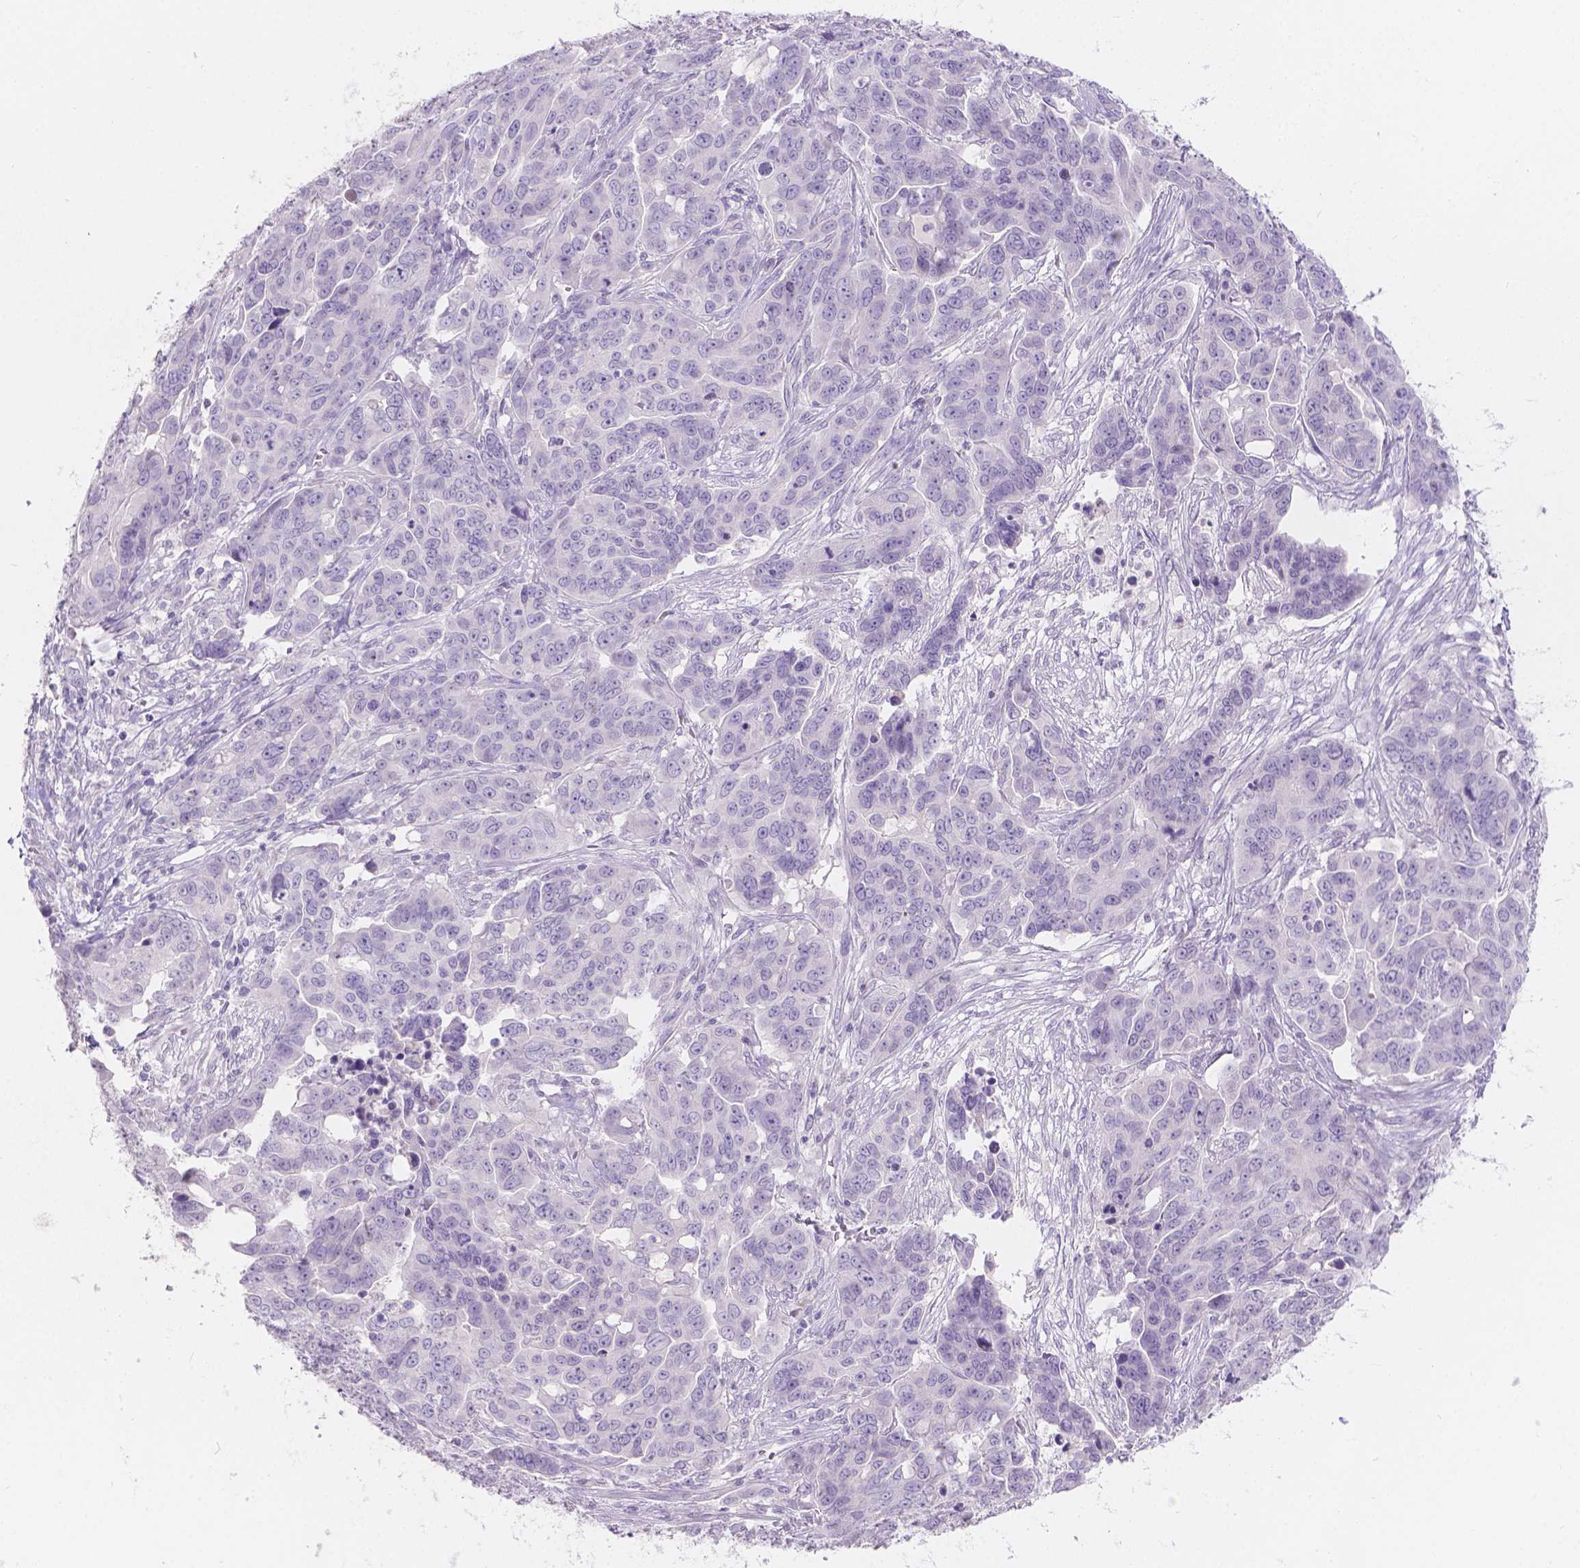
{"staining": {"intensity": "negative", "quantity": "none", "location": "none"}, "tissue": "ovarian cancer", "cell_type": "Tumor cells", "image_type": "cancer", "snomed": [{"axis": "morphology", "description": "Carcinoma, endometroid"}, {"axis": "topography", "description": "Ovary"}], "caption": "The histopathology image reveals no staining of tumor cells in ovarian cancer (endometroid carcinoma). (DAB immunohistochemistry visualized using brightfield microscopy, high magnification).", "gene": "HTN3", "patient": {"sex": "female", "age": 78}}